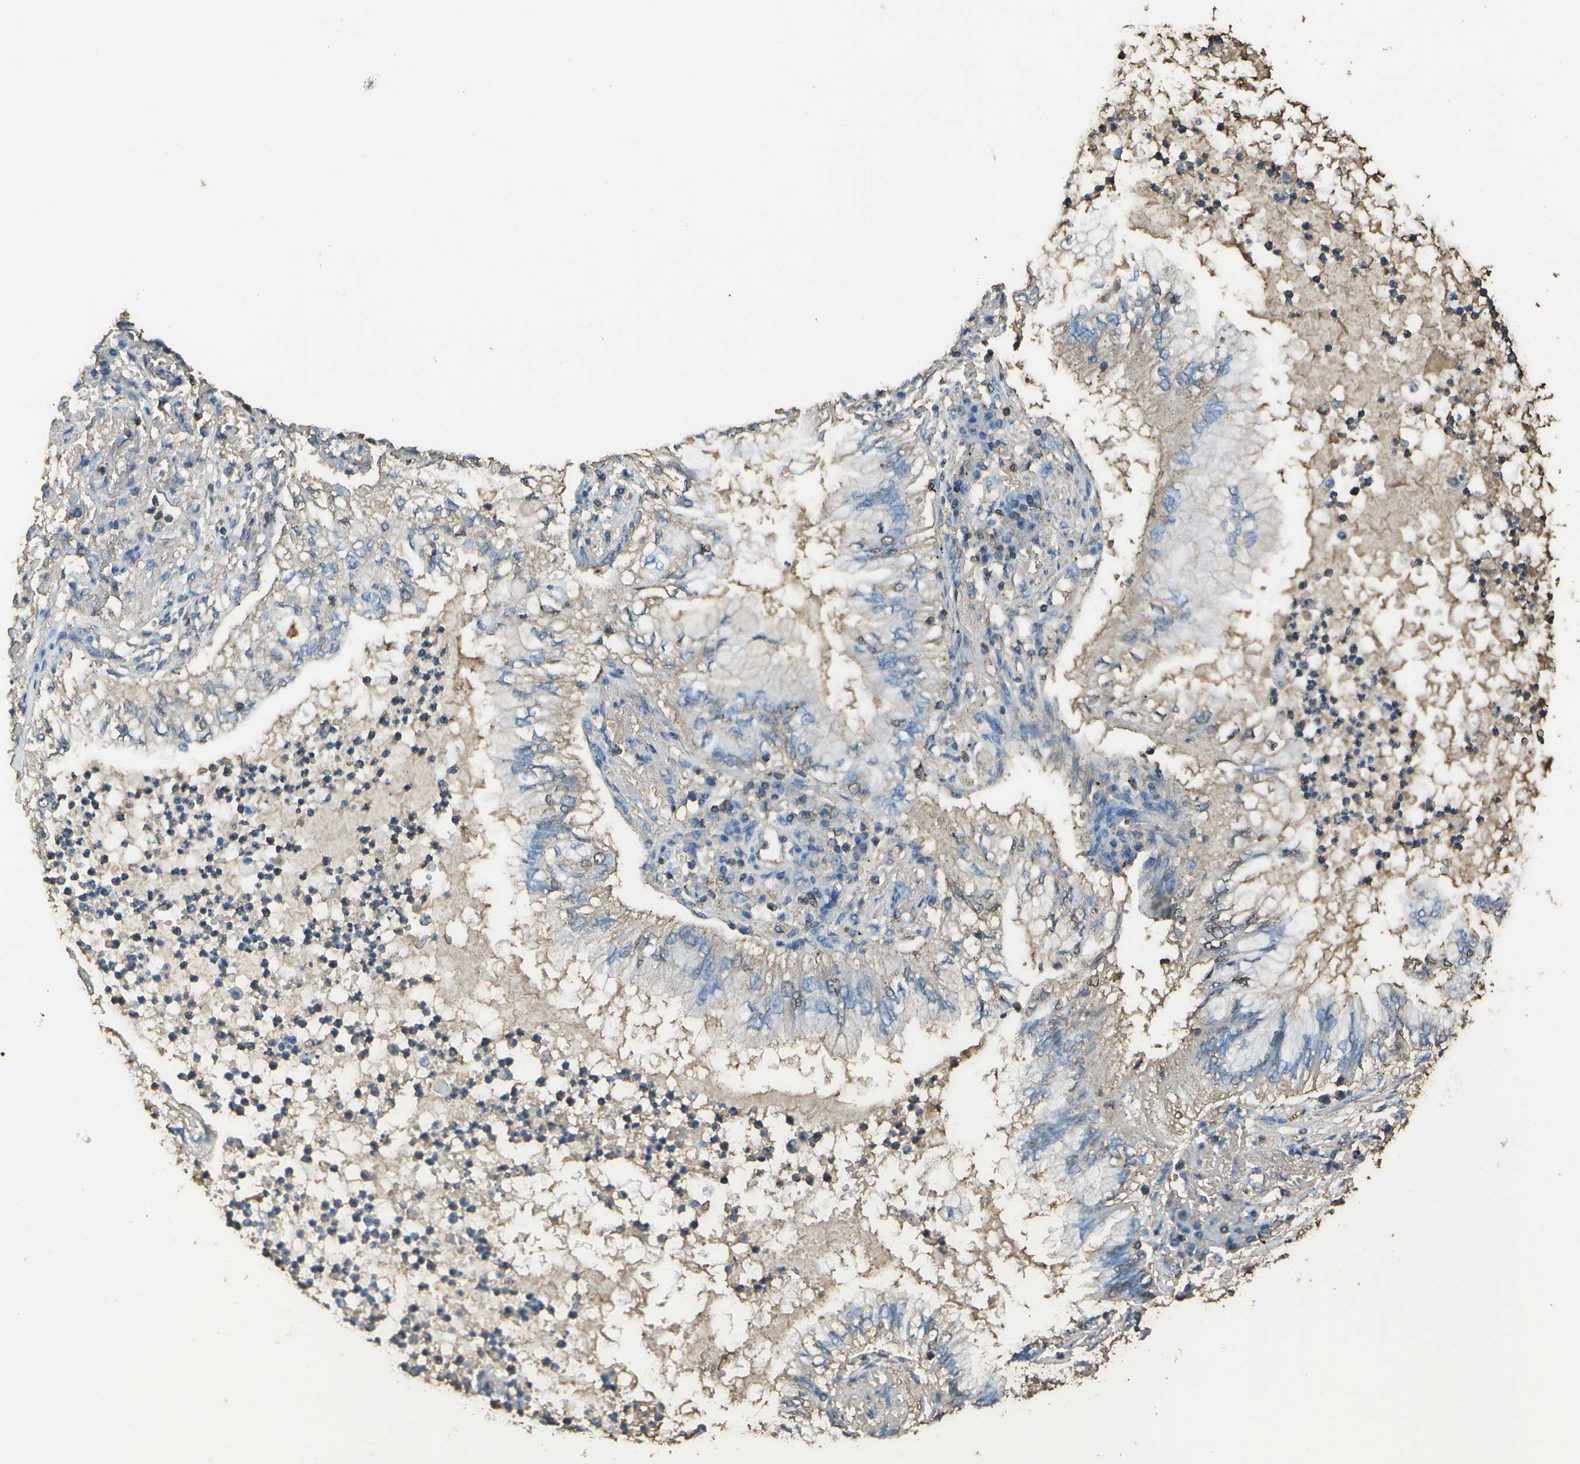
{"staining": {"intensity": "weak", "quantity": "25%-75%", "location": "cytoplasmic/membranous"}, "tissue": "lung cancer", "cell_type": "Tumor cells", "image_type": "cancer", "snomed": [{"axis": "morphology", "description": "Normal tissue, NOS"}, {"axis": "morphology", "description": "Adenocarcinoma, NOS"}, {"axis": "topography", "description": "Bronchus"}, {"axis": "topography", "description": "Lung"}], "caption": "Human adenocarcinoma (lung) stained with a protein marker exhibits weak staining in tumor cells.", "gene": "CYP4F11", "patient": {"sex": "female", "age": 70}}